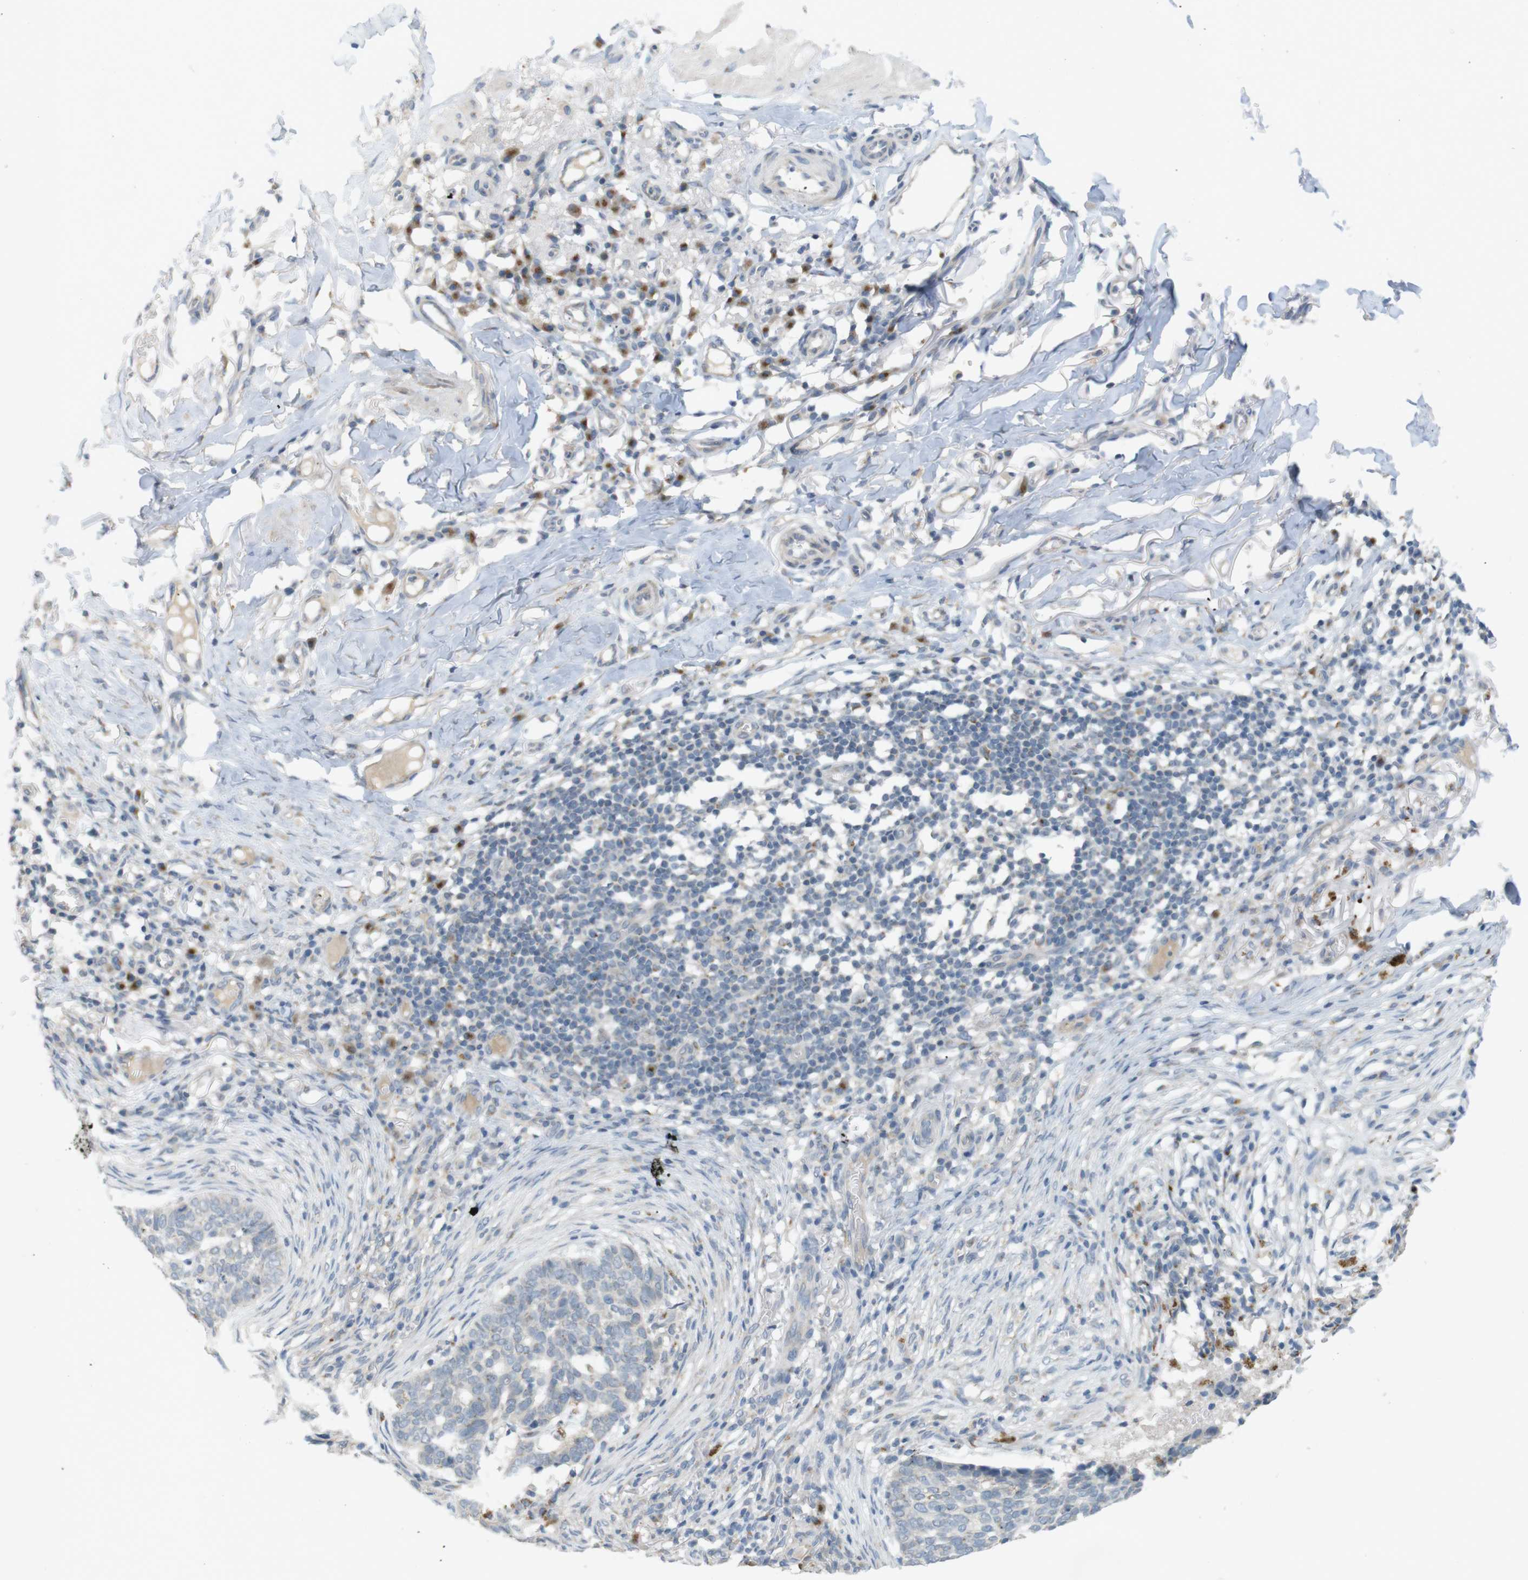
{"staining": {"intensity": "negative", "quantity": "none", "location": "none"}, "tissue": "skin cancer", "cell_type": "Tumor cells", "image_type": "cancer", "snomed": [{"axis": "morphology", "description": "Basal cell carcinoma"}, {"axis": "topography", "description": "Skin"}], "caption": "Immunohistochemical staining of human skin cancer (basal cell carcinoma) demonstrates no significant positivity in tumor cells.", "gene": "YIPF3", "patient": {"sex": "male", "age": 85}}